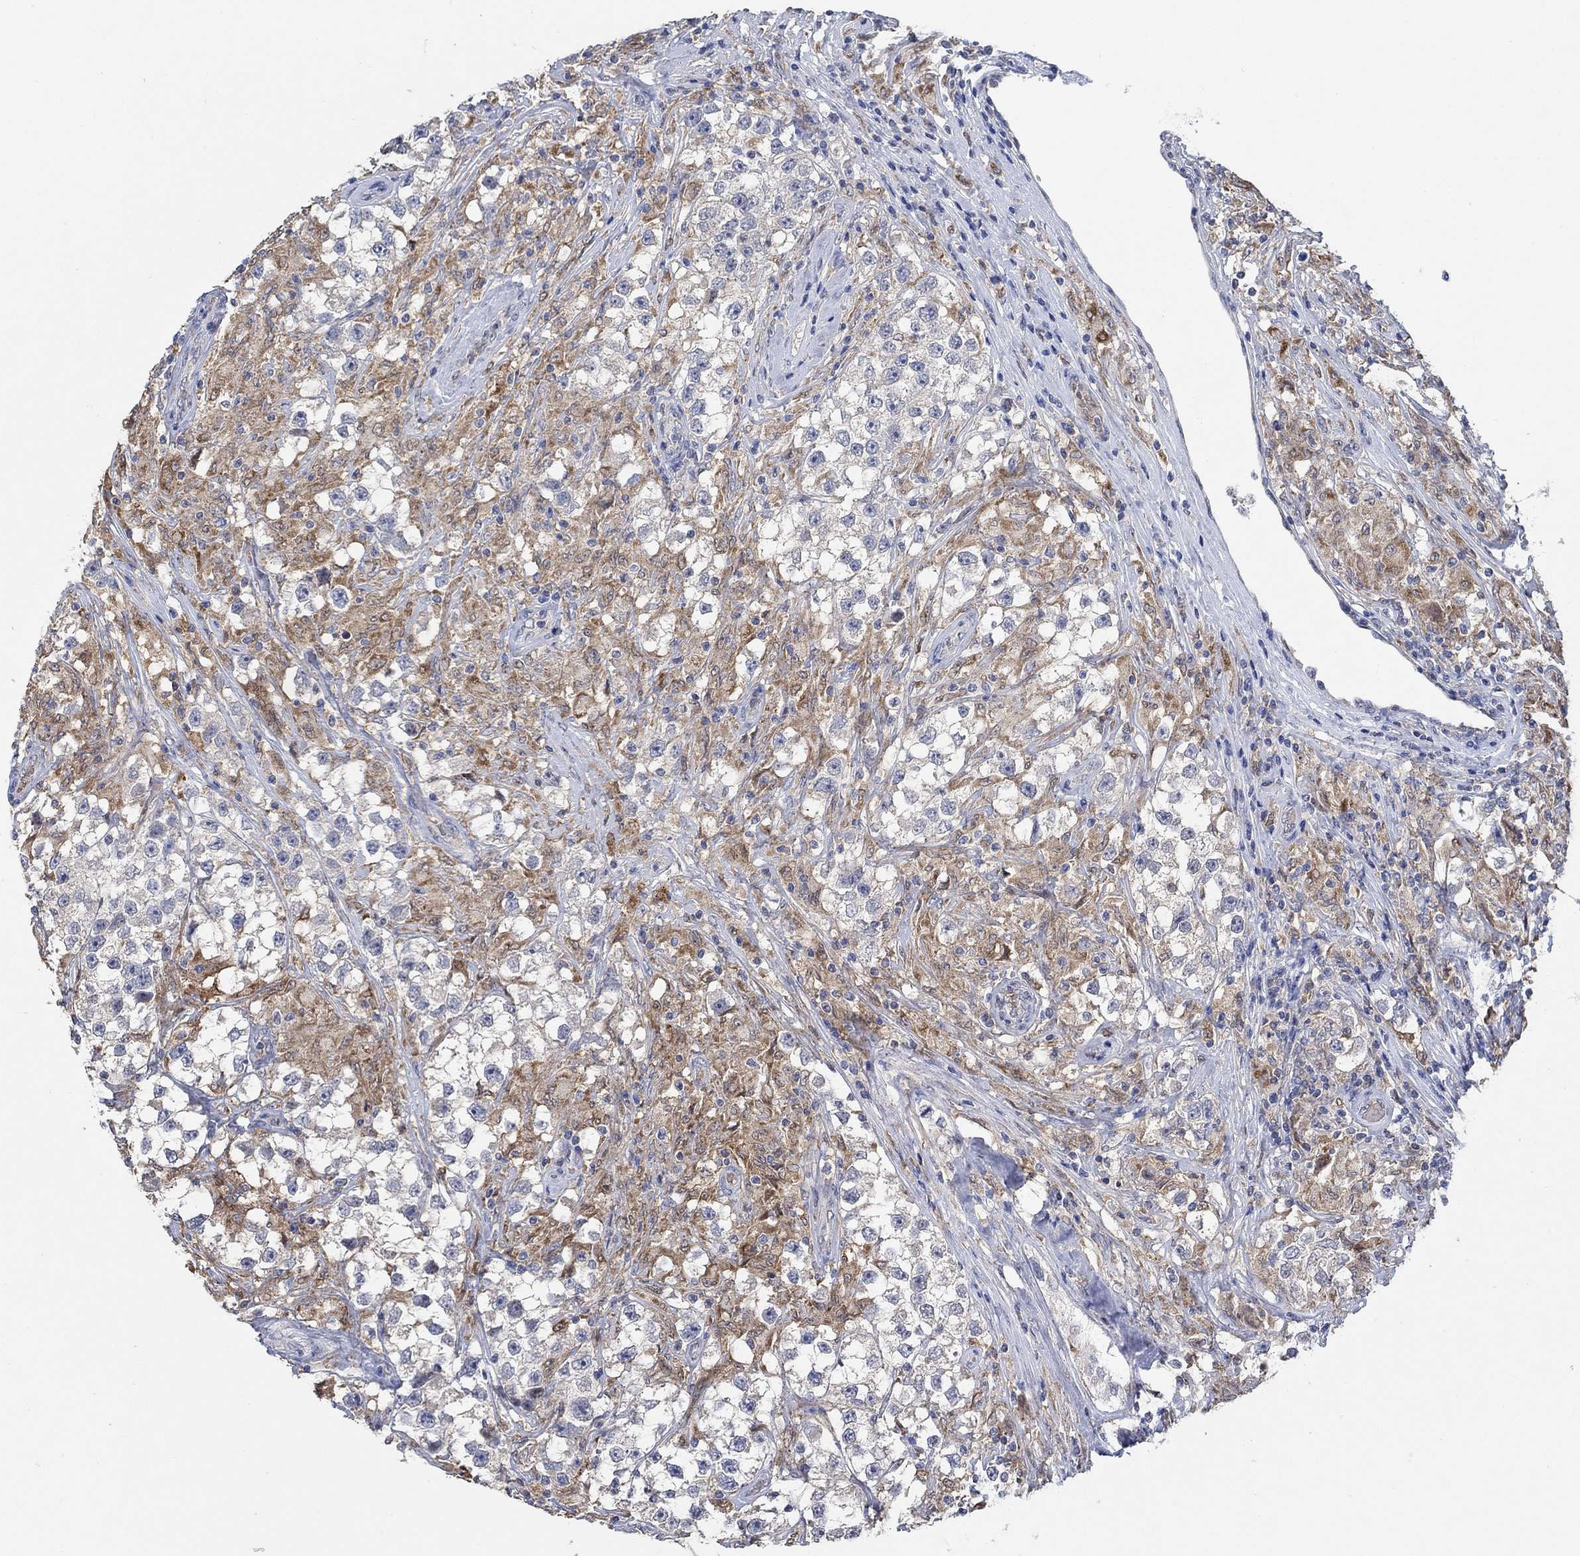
{"staining": {"intensity": "weak", "quantity": "<25%", "location": "cytoplasmic/membranous"}, "tissue": "testis cancer", "cell_type": "Tumor cells", "image_type": "cancer", "snomed": [{"axis": "morphology", "description": "Seminoma, NOS"}, {"axis": "topography", "description": "Testis"}], "caption": "This is an immunohistochemistry (IHC) histopathology image of testis cancer. There is no staining in tumor cells.", "gene": "MPP1", "patient": {"sex": "male", "age": 46}}